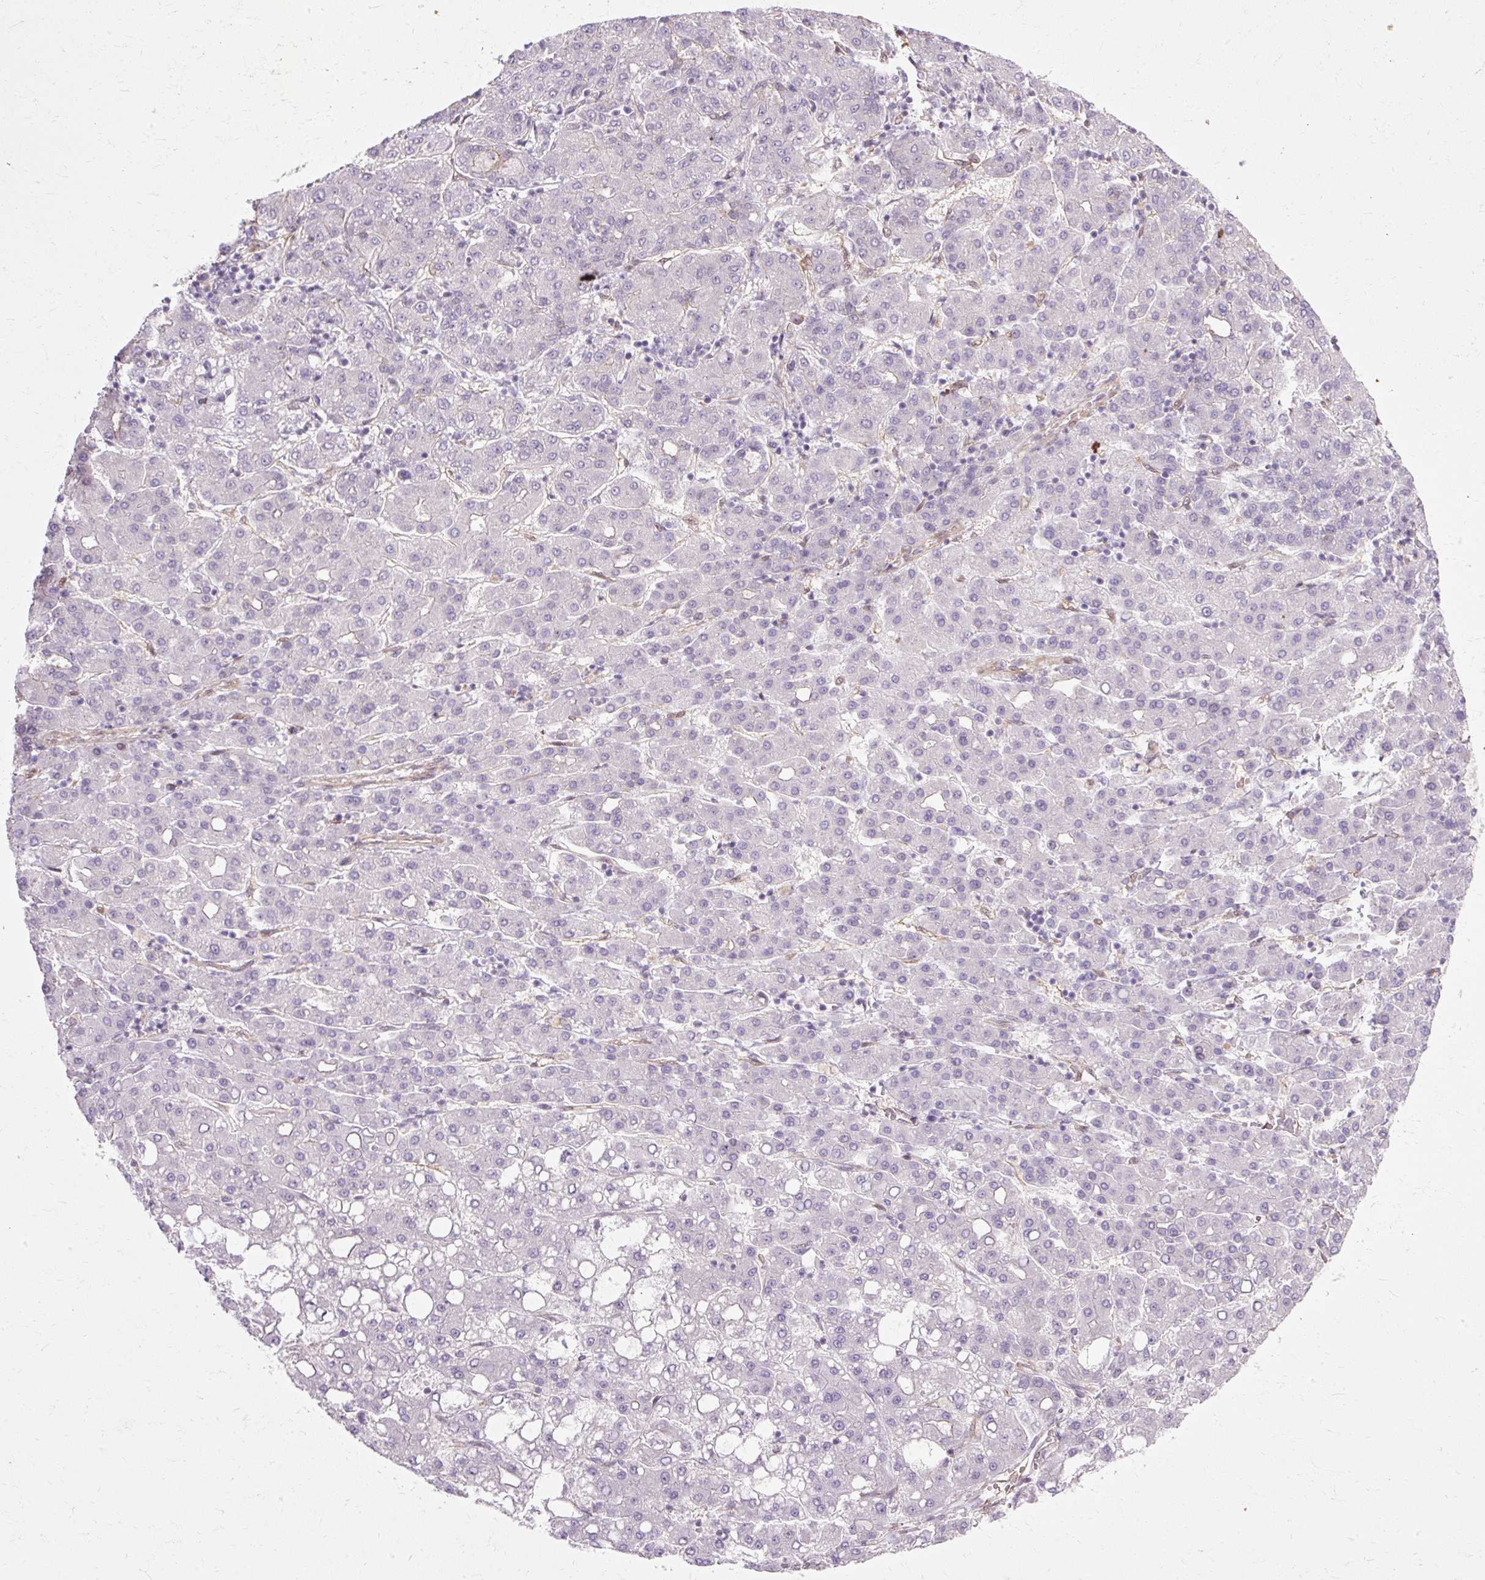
{"staining": {"intensity": "negative", "quantity": "none", "location": "none"}, "tissue": "liver cancer", "cell_type": "Tumor cells", "image_type": "cancer", "snomed": [{"axis": "morphology", "description": "Carcinoma, Hepatocellular, NOS"}, {"axis": "topography", "description": "Liver"}], "caption": "Immunohistochemistry (IHC) micrograph of hepatocellular carcinoma (liver) stained for a protein (brown), which shows no expression in tumor cells.", "gene": "CNN3", "patient": {"sex": "male", "age": 65}}